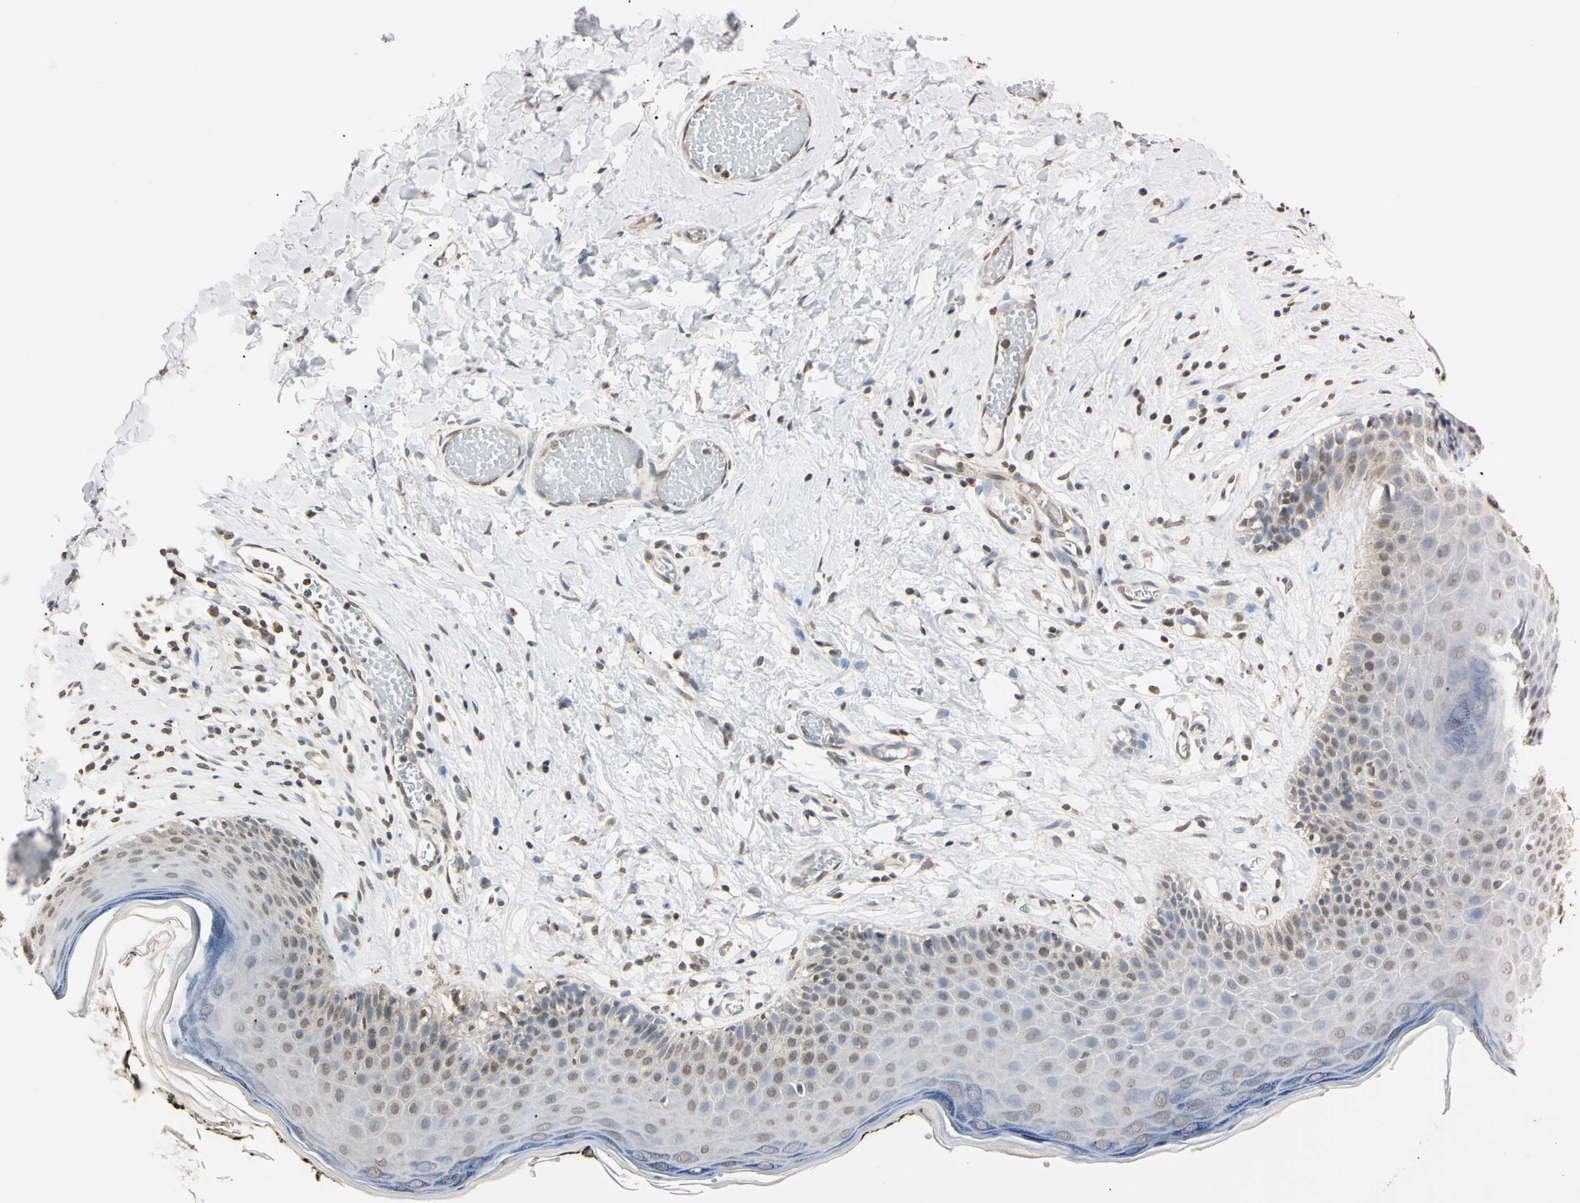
{"staining": {"intensity": "weak", "quantity": "25%-75%", "location": "cytoplasmic/membranous,nuclear"}, "tissue": "skin", "cell_type": "Epidermal cells", "image_type": "normal", "snomed": [{"axis": "morphology", "description": "Normal tissue, NOS"}, {"axis": "morphology", "description": "Inflammation, NOS"}, {"axis": "topography", "description": "Vulva"}], "caption": "This micrograph shows immunohistochemistry (IHC) staining of benign human skin, with low weak cytoplasmic/membranous,nuclear expression in about 25%-75% of epidermal cells.", "gene": "CDC45", "patient": {"sex": "female", "age": 84}}